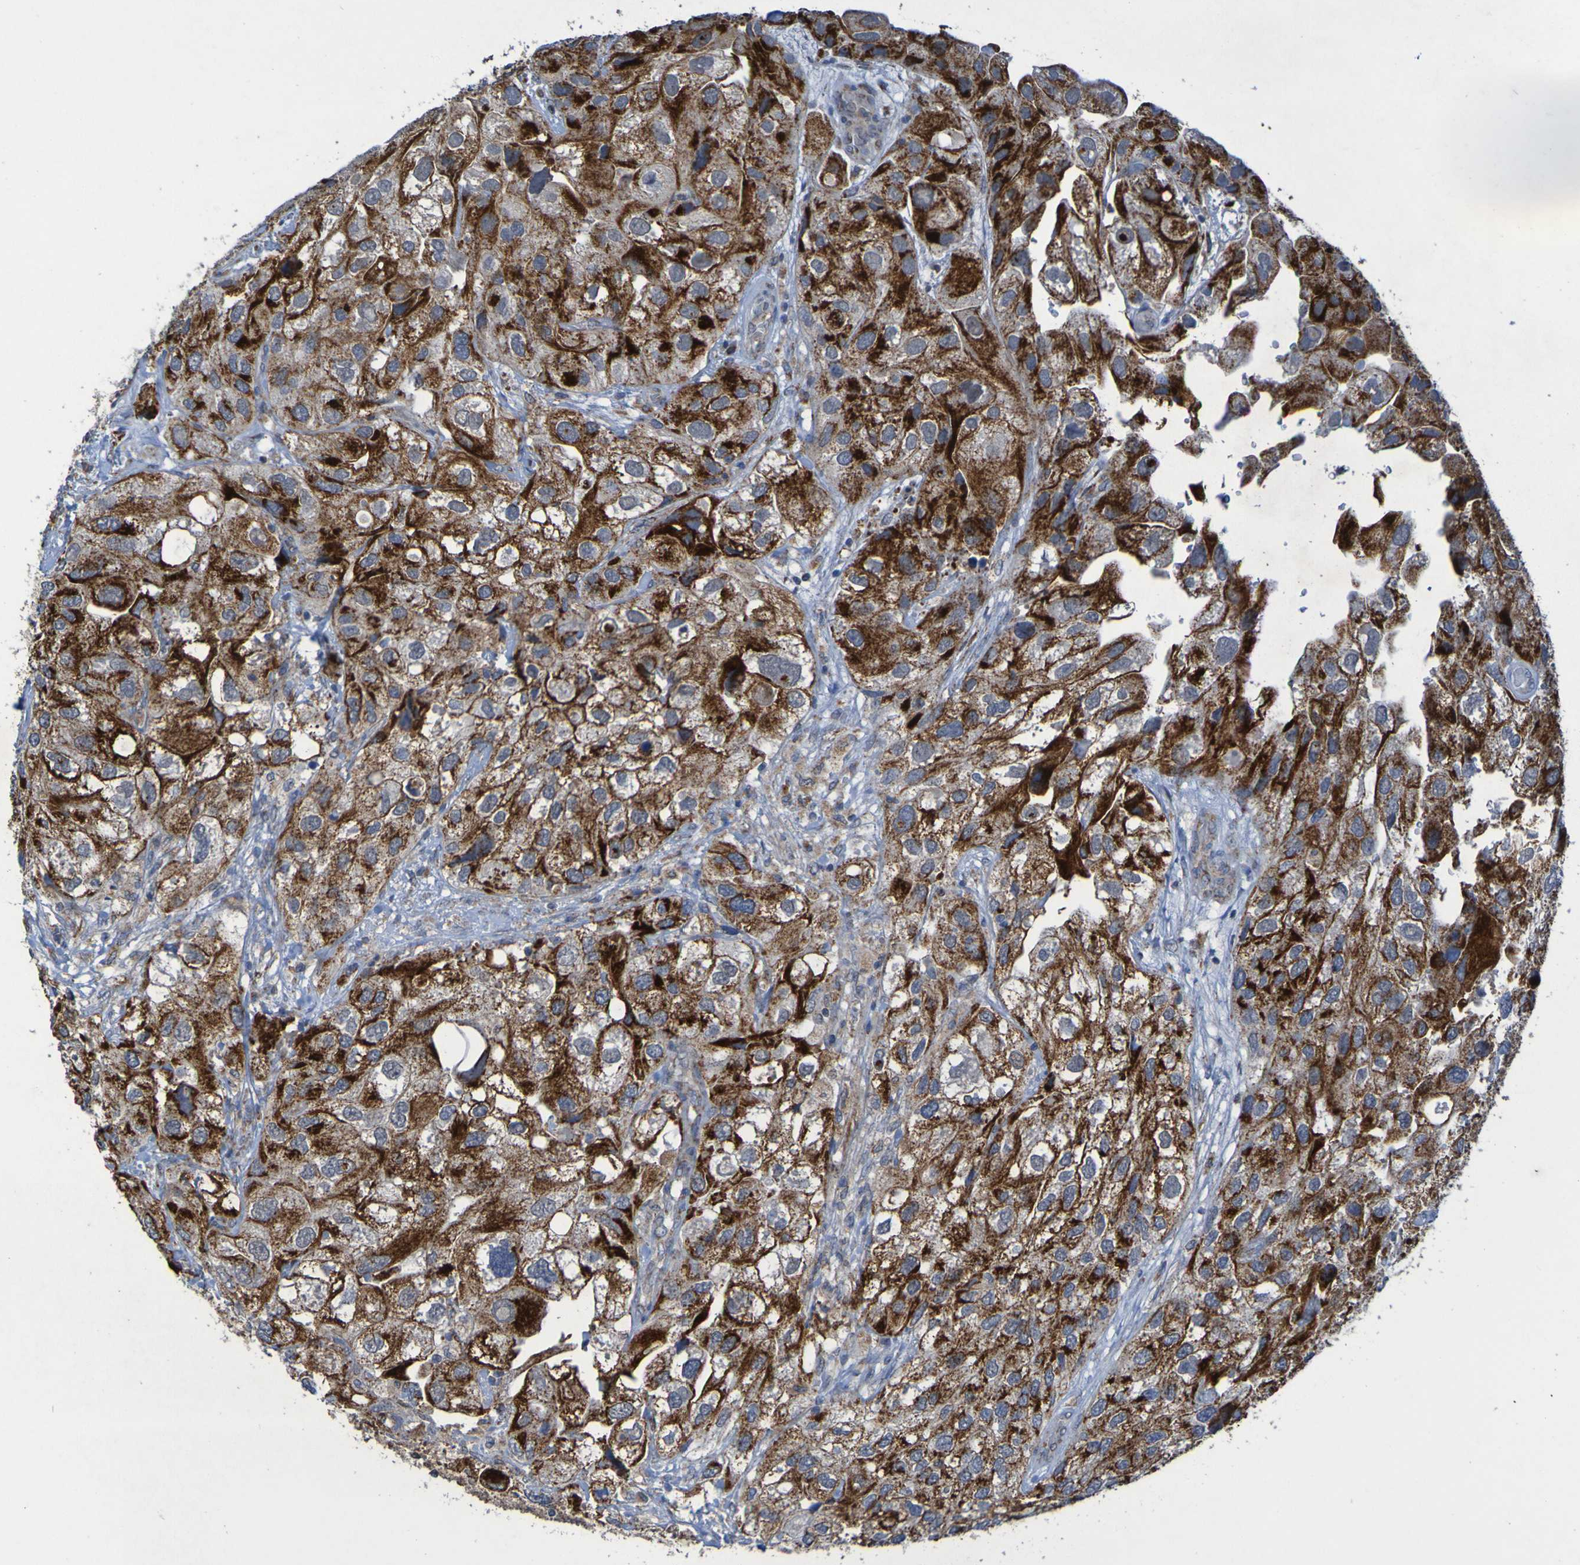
{"staining": {"intensity": "strong", "quantity": ">75%", "location": "cytoplasmic/membranous"}, "tissue": "urothelial cancer", "cell_type": "Tumor cells", "image_type": "cancer", "snomed": [{"axis": "morphology", "description": "Urothelial carcinoma, High grade"}, {"axis": "topography", "description": "Urinary bladder"}], "caption": "DAB immunohistochemical staining of urothelial cancer reveals strong cytoplasmic/membranous protein expression in about >75% of tumor cells. (DAB IHC with brightfield microscopy, high magnification).", "gene": "CCDC51", "patient": {"sex": "female", "age": 64}}